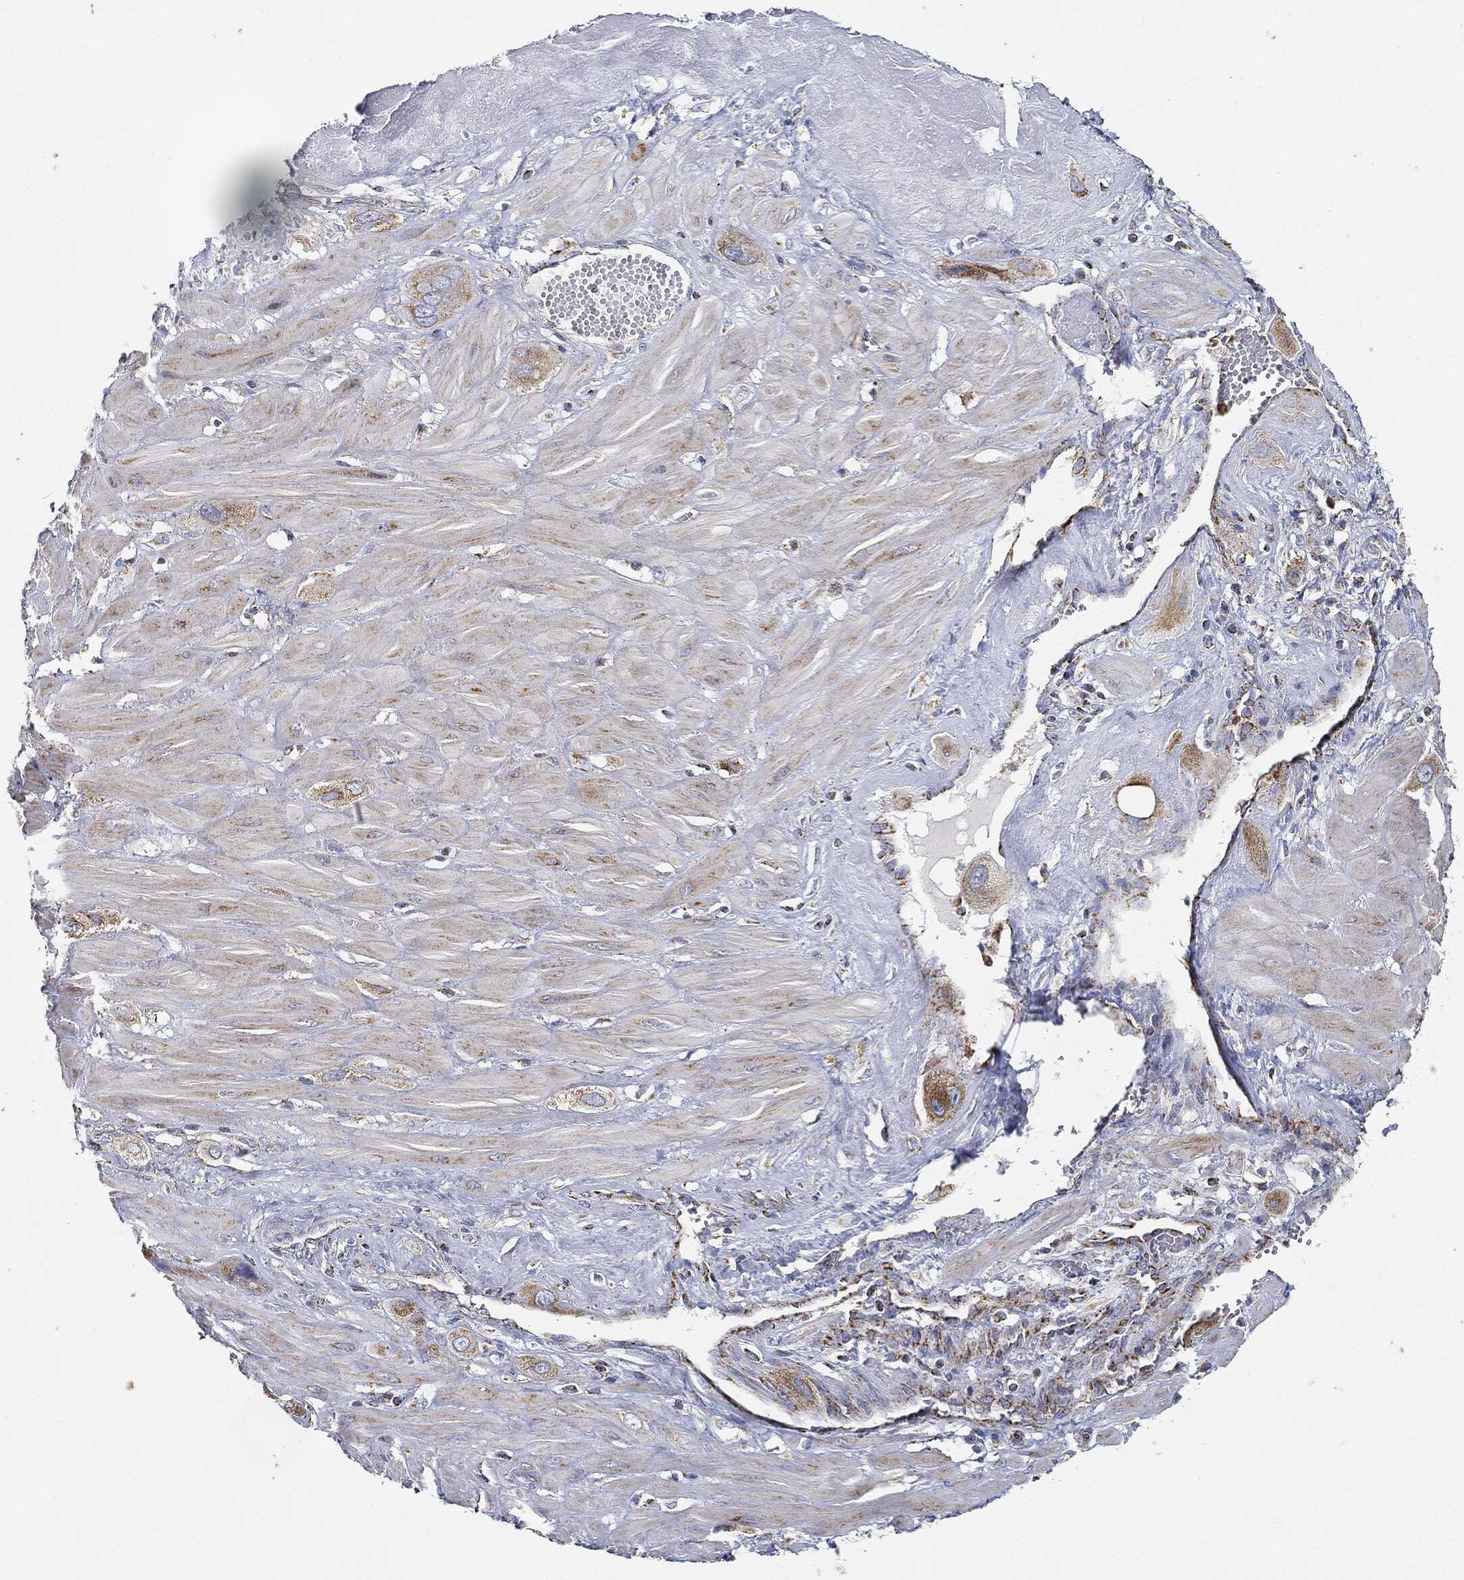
{"staining": {"intensity": "strong", "quantity": "<25%", "location": "cytoplasmic/membranous"}, "tissue": "cervical cancer", "cell_type": "Tumor cells", "image_type": "cancer", "snomed": [{"axis": "morphology", "description": "Squamous cell carcinoma, NOS"}, {"axis": "topography", "description": "Cervix"}], "caption": "This image exhibits immunohistochemistry staining of cervical squamous cell carcinoma, with medium strong cytoplasmic/membranous positivity in approximately <25% of tumor cells.", "gene": "CAPN15", "patient": {"sex": "female", "age": 34}}